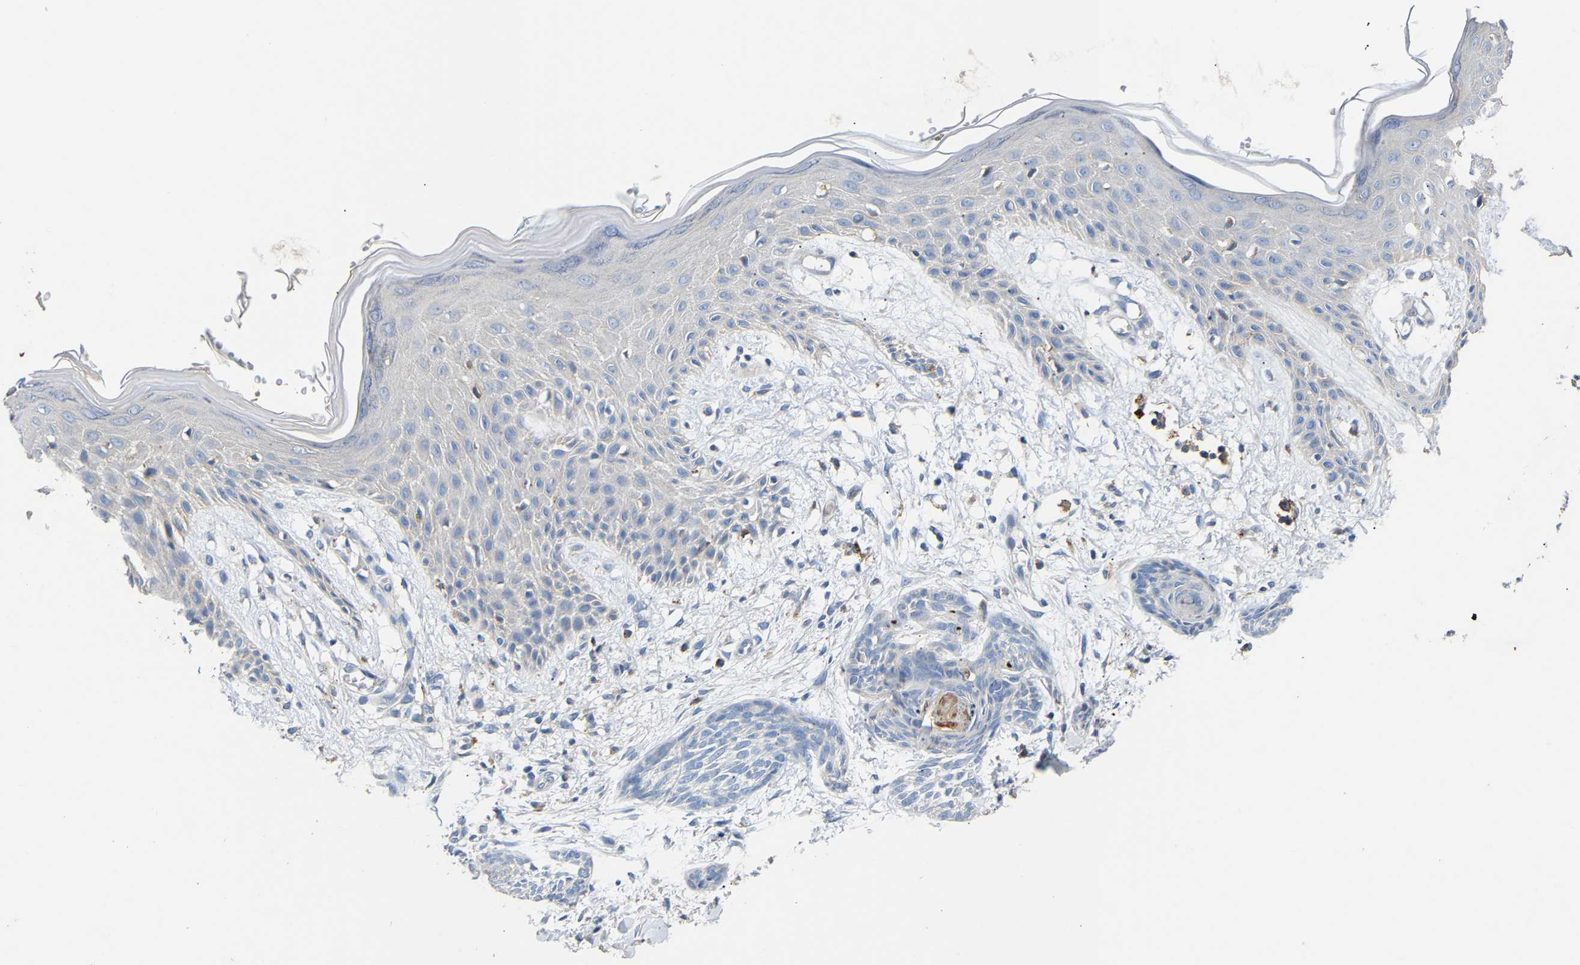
{"staining": {"intensity": "negative", "quantity": "none", "location": "none"}, "tissue": "skin cancer", "cell_type": "Tumor cells", "image_type": "cancer", "snomed": [{"axis": "morphology", "description": "Basal cell carcinoma"}, {"axis": "topography", "description": "Skin"}], "caption": "Tumor cells are negative for brown protein staining in skin cancer (basal cell carcinoma).", "gene": "CCDC171", "patient": {"sex": "female", "age": 59}}